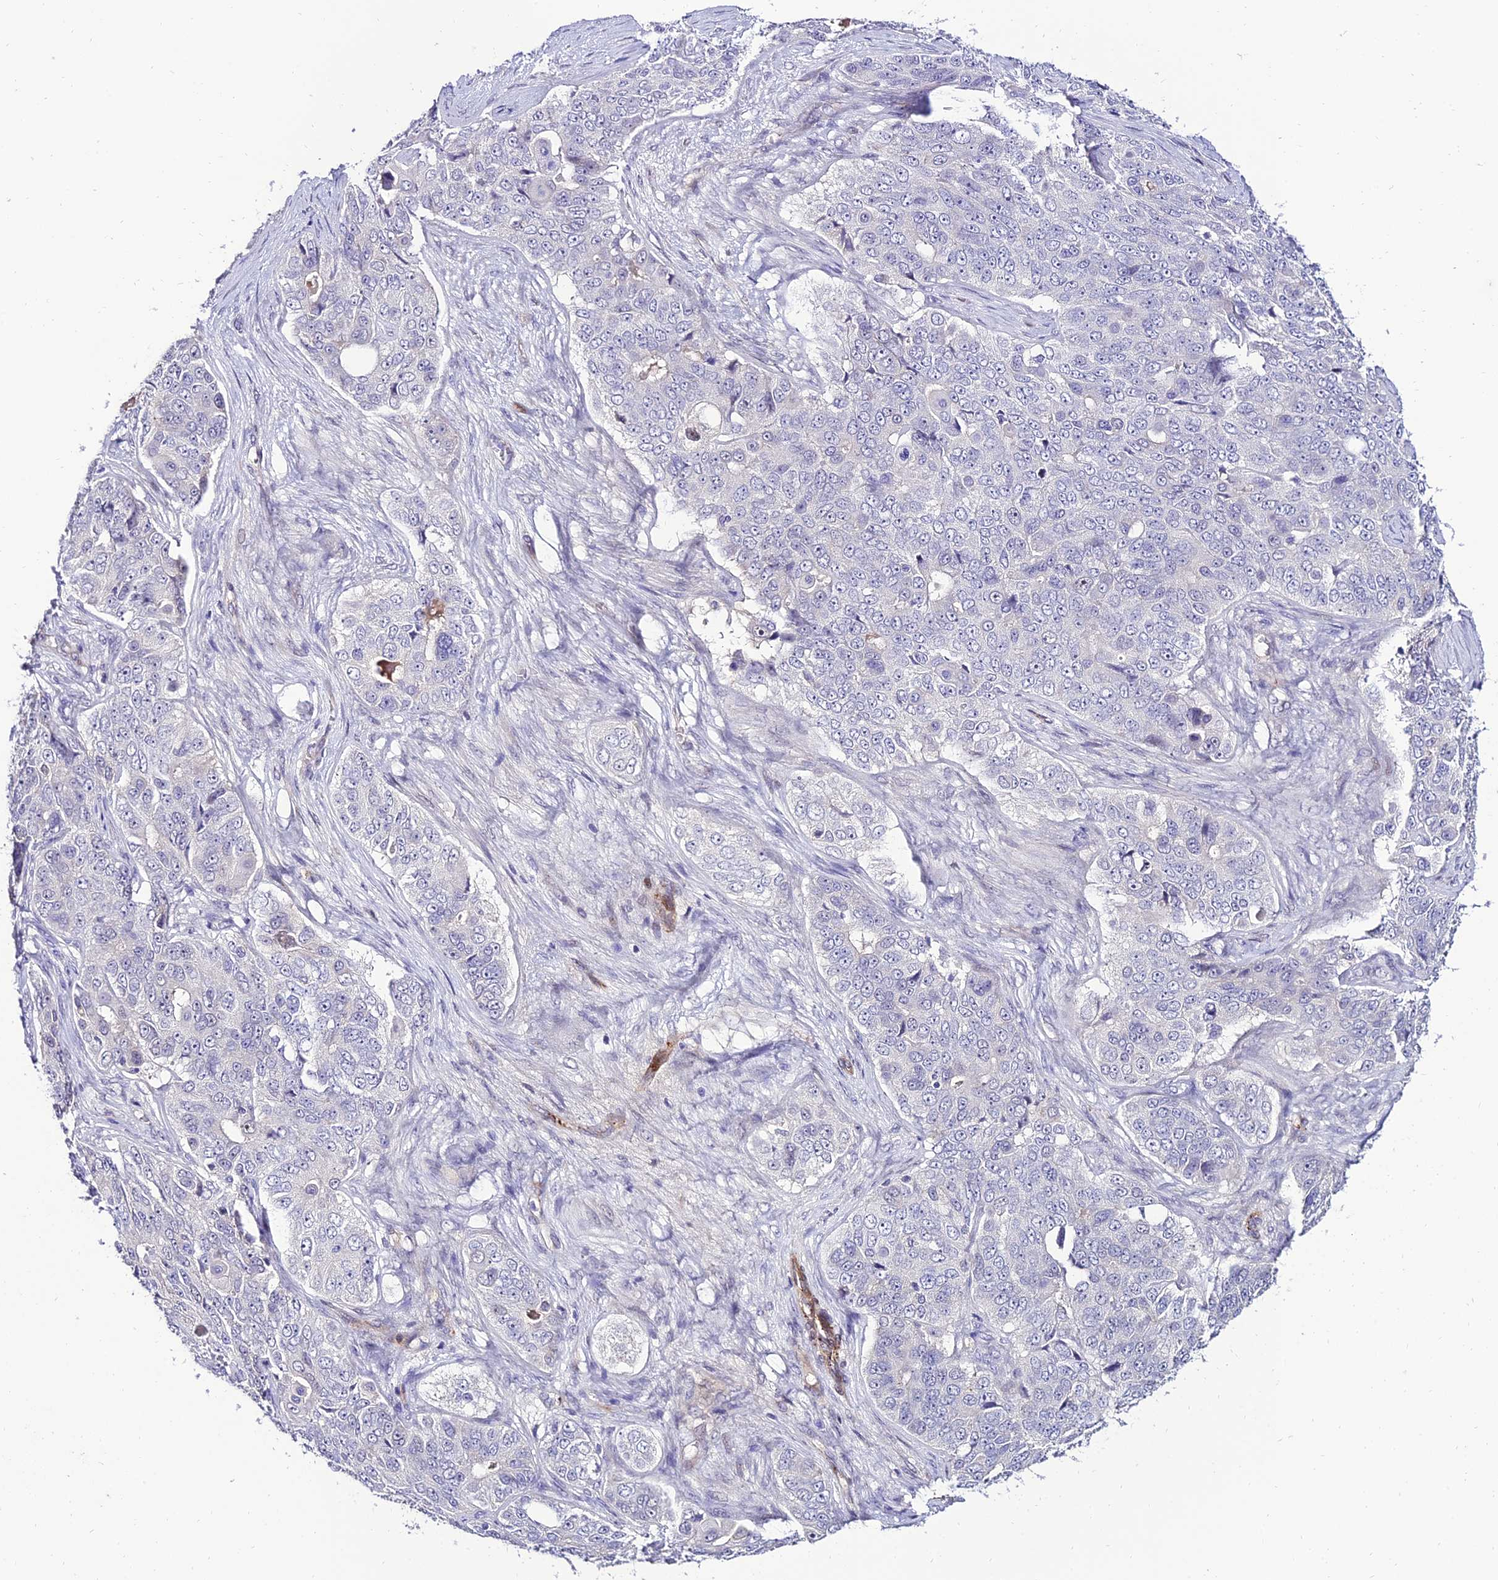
{"staining": {"intensity": "negative", "quantity": "none", "location": "none"}, "tissue": "ovarian cancer", "cell_type": "Tumor cells", "image_type": "cancer", "snomed": [{"axis": "morphology", "description": "Carcinoma, endometroid"}, {"axis": "topography", "description": "Ovary"}], "caption": "This is an immunohistochemistry (IHC) micrograph of endometroid carcinoma (ovarian). There is no staining in tumor cells.", "gene": "ALDH3B2", "patient": {"sex": "female", "age": 51}}